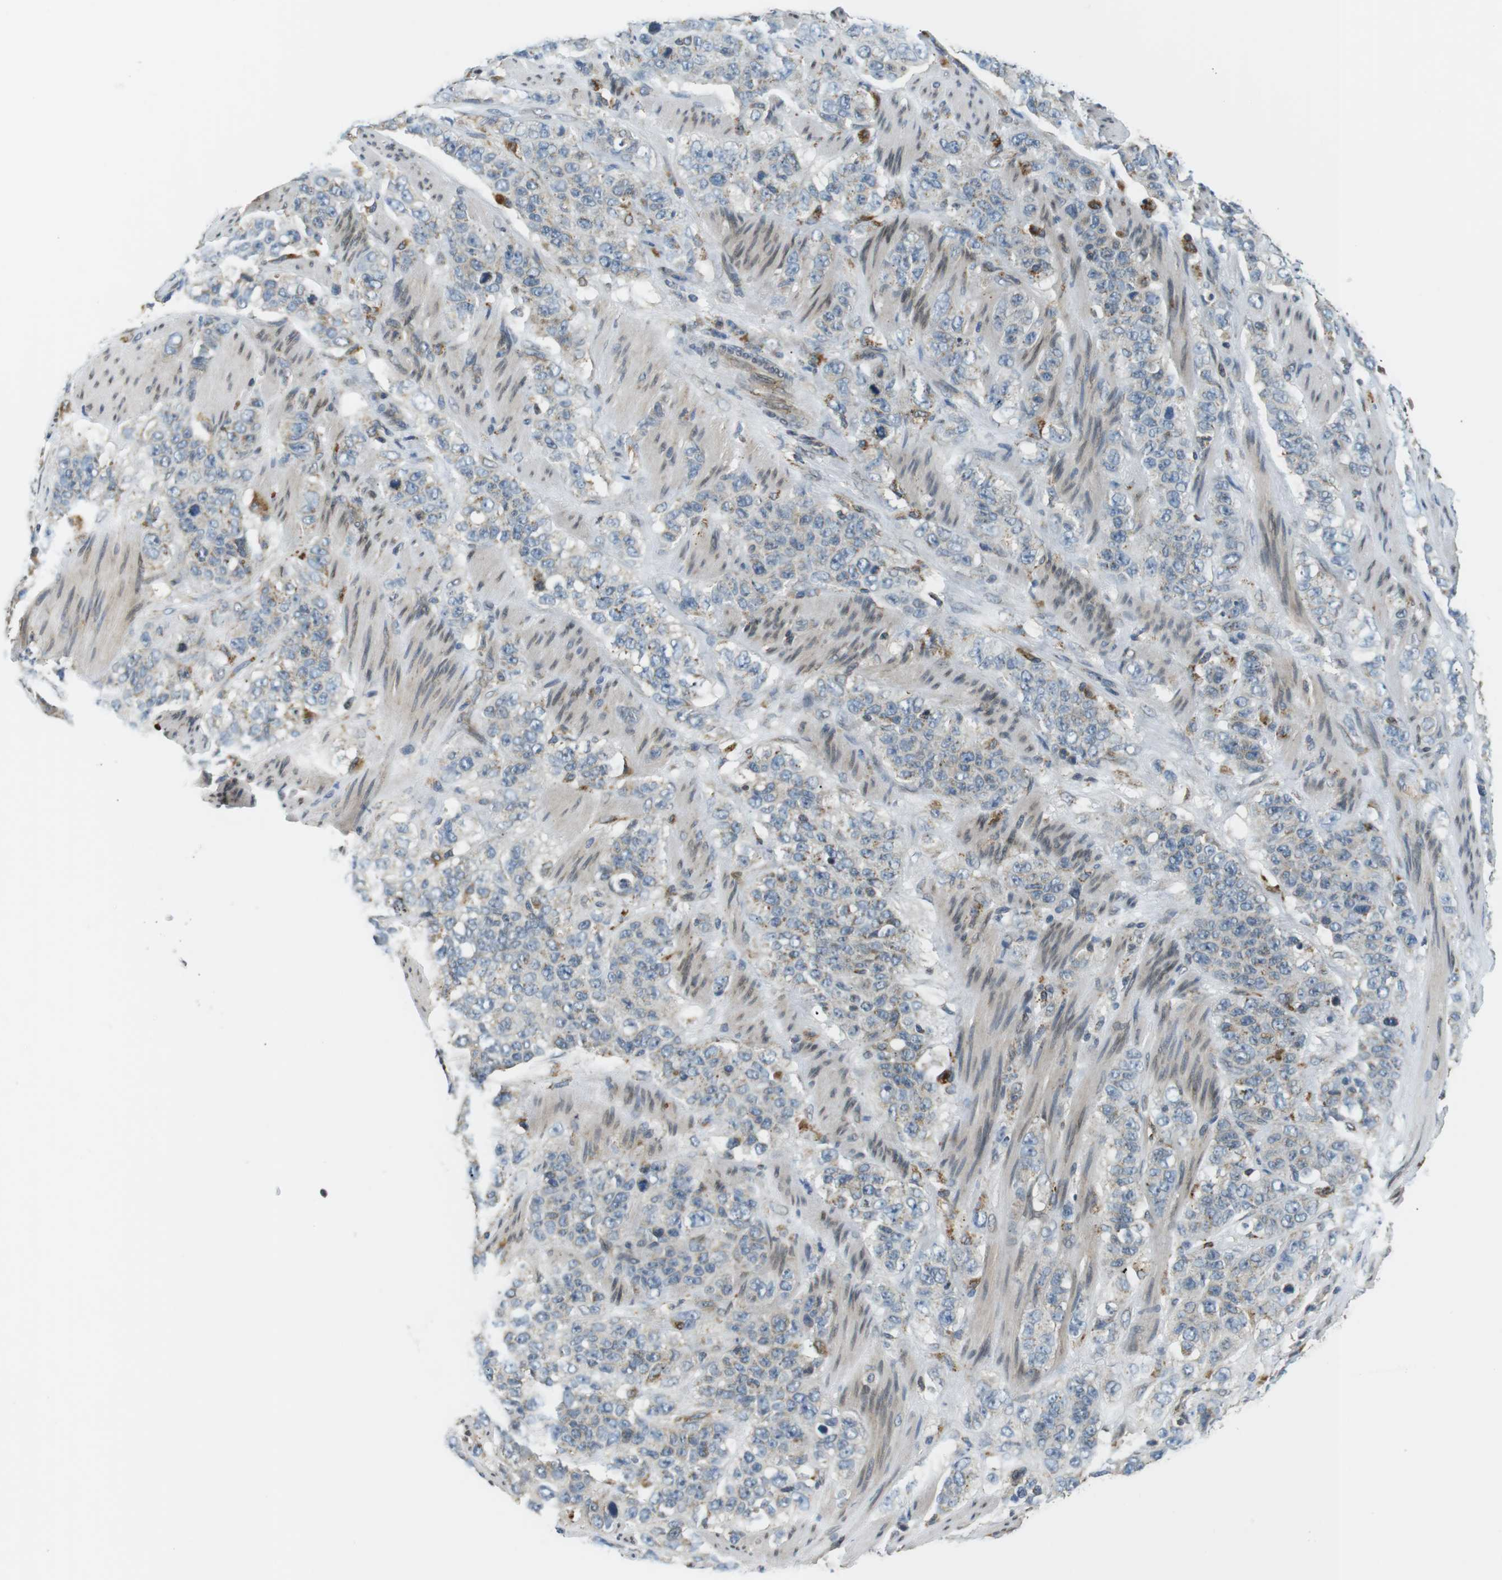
{"staining": {"intensity": "weak", "quantity": "<25%", "location": "cytoplasmic/membranous"}, "tissue": "stomach cancer", "cell_type": "Tumor cells", "image_type": "cancer", "snomed": [{"axis": "morphology", "description": "Adenocarcinoma, NOS"}, {"axis": "topography", "description": "Stomach"}], "caption": "The image displays no significant expression in tumor cells of stomach adenocarcinoma.", "gene": "TMX4", "patient": {"sex": "male", "age": 48}}